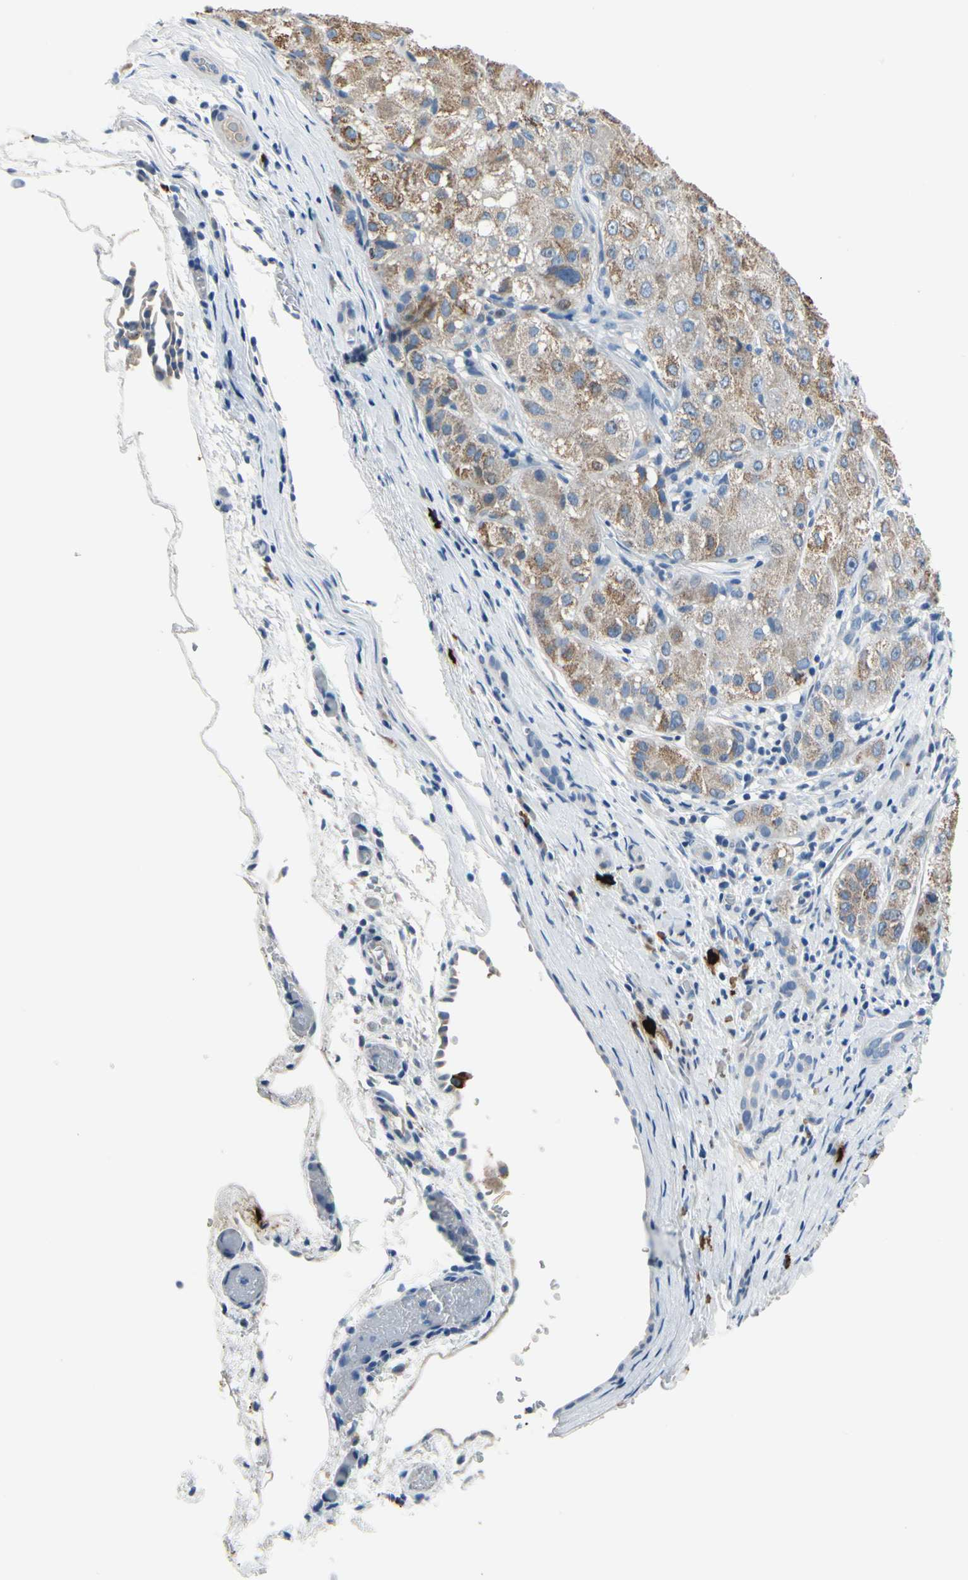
{"staining": {"intensity": "moderate", "quantity": "25%-75%", "location": "cytoplasmic/membranous"}, "tissue": "liver cancer", "cell_type": "Tumor cells", "image_type": "cancer", "snomed": [{"axis": "morphology", "description": "Carcinoma, Hepatocellular, NOS"}, {"axis": "topography", "description": "Liver"}], "caption": "A high-resolution image shows immunohistochemistry staining of liver hepatocellular carcinoma, which shows moderate cytoplasmic/membranous positivity in about 25%-75% of tumor cells. (DAB IHC with brightfield microscopy, high magnification).", "gene": "CPA3", "patient": {"sex": "male", "age": 80}}